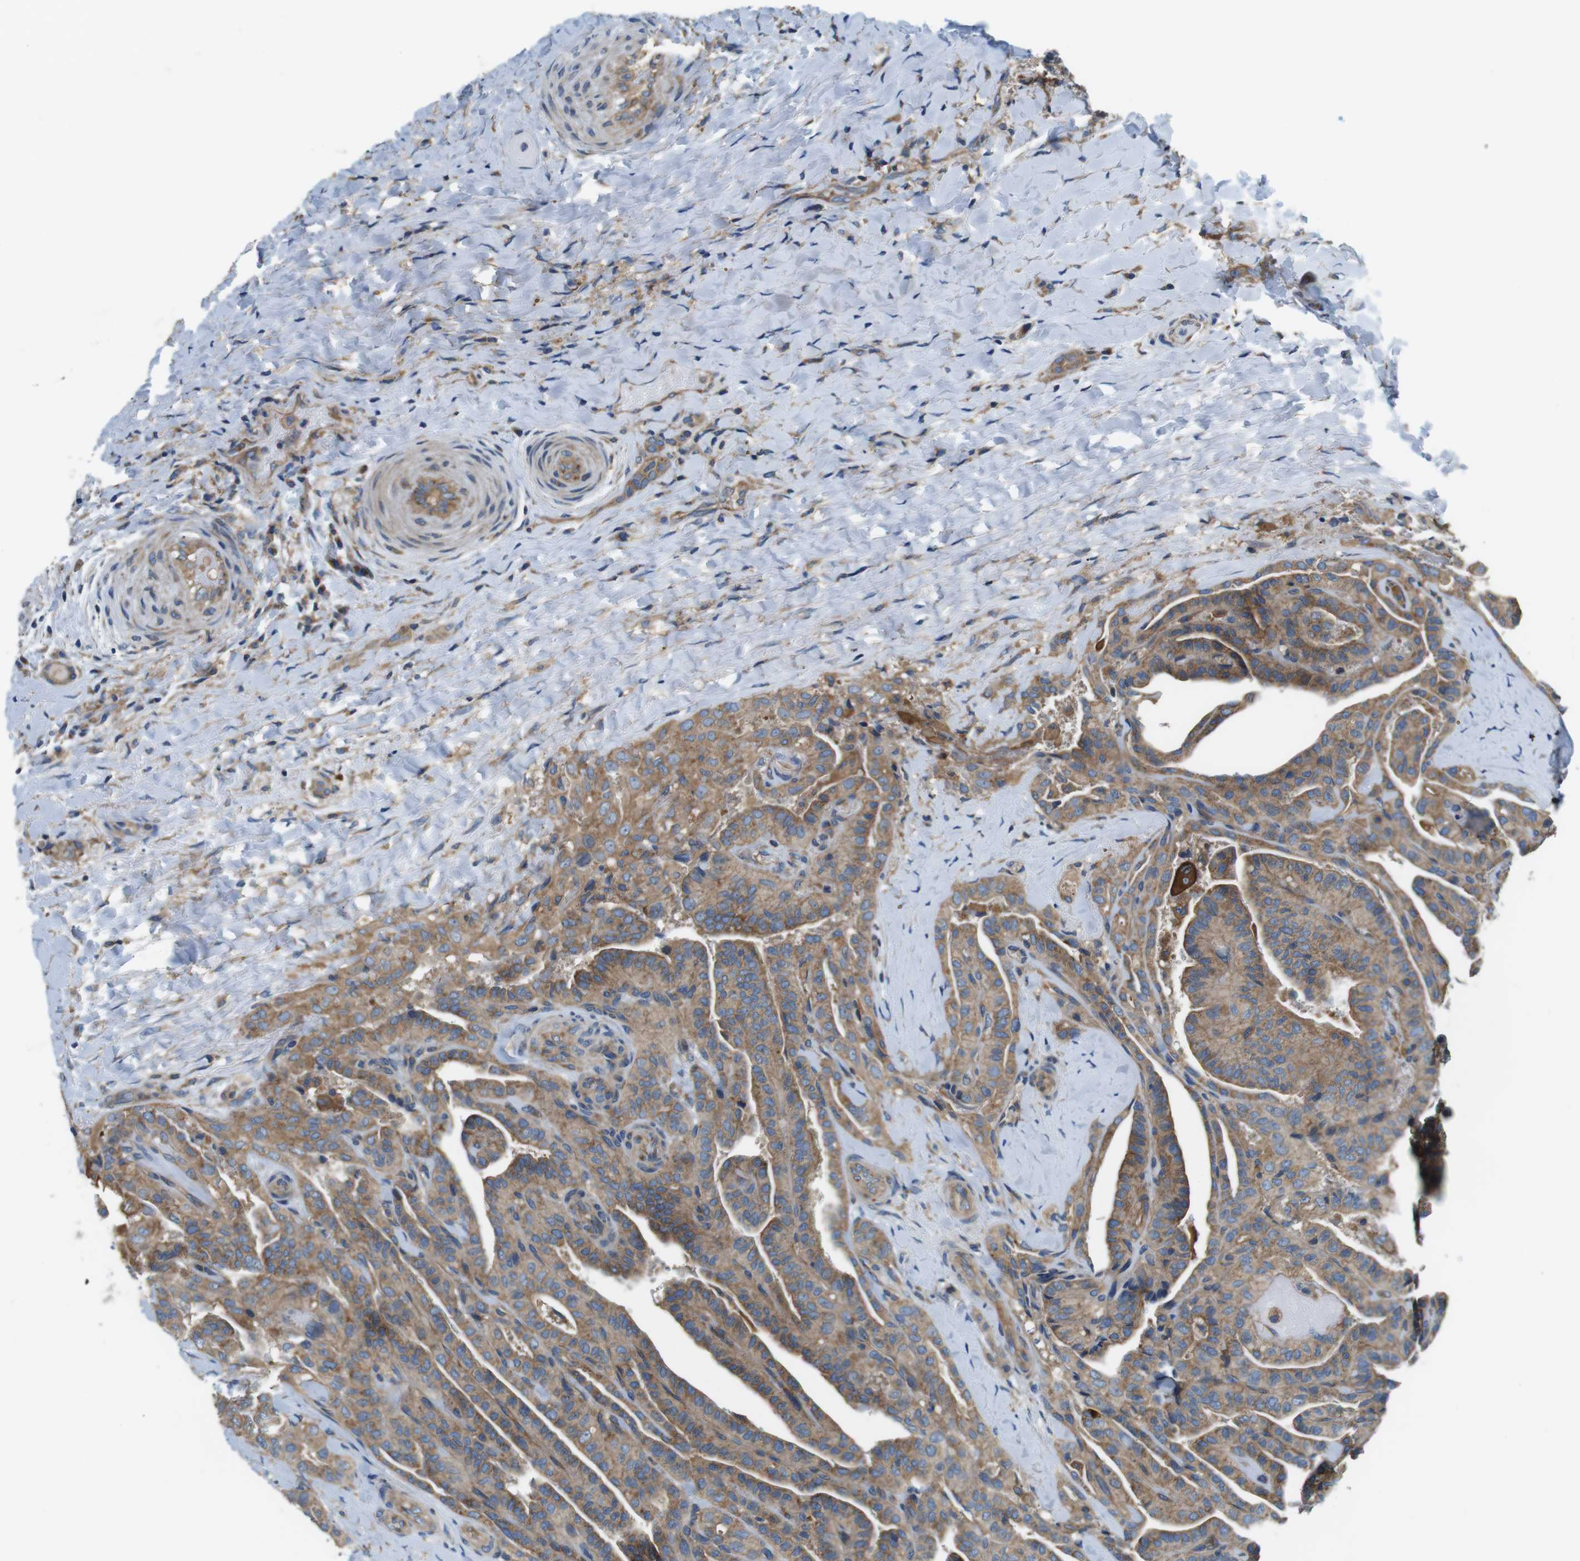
{"staining": {"intensity": "moderate", "quantity": ">75%", "location": "cytoplasmic/membranous"}, "tissue": "thyroid cancer", "cell_type": "Tumor cells", "image_type": "cancer", "snomed": [{"axis": "morphology", "description": "Papillary adenocarcinoma, NOS"}, {"axis": "topography", "description": "Thyroid gland"}], "caption": "The histopathology image displays immunohistochemical staining of papillary adenocarcinoma (thyroid). There is moderate cytoplasmic/membranous staining is appreciated in approximately >75% of tumor cells.", "gene": "DENND4C", "patient": {"sex": "male", "age": 77}}